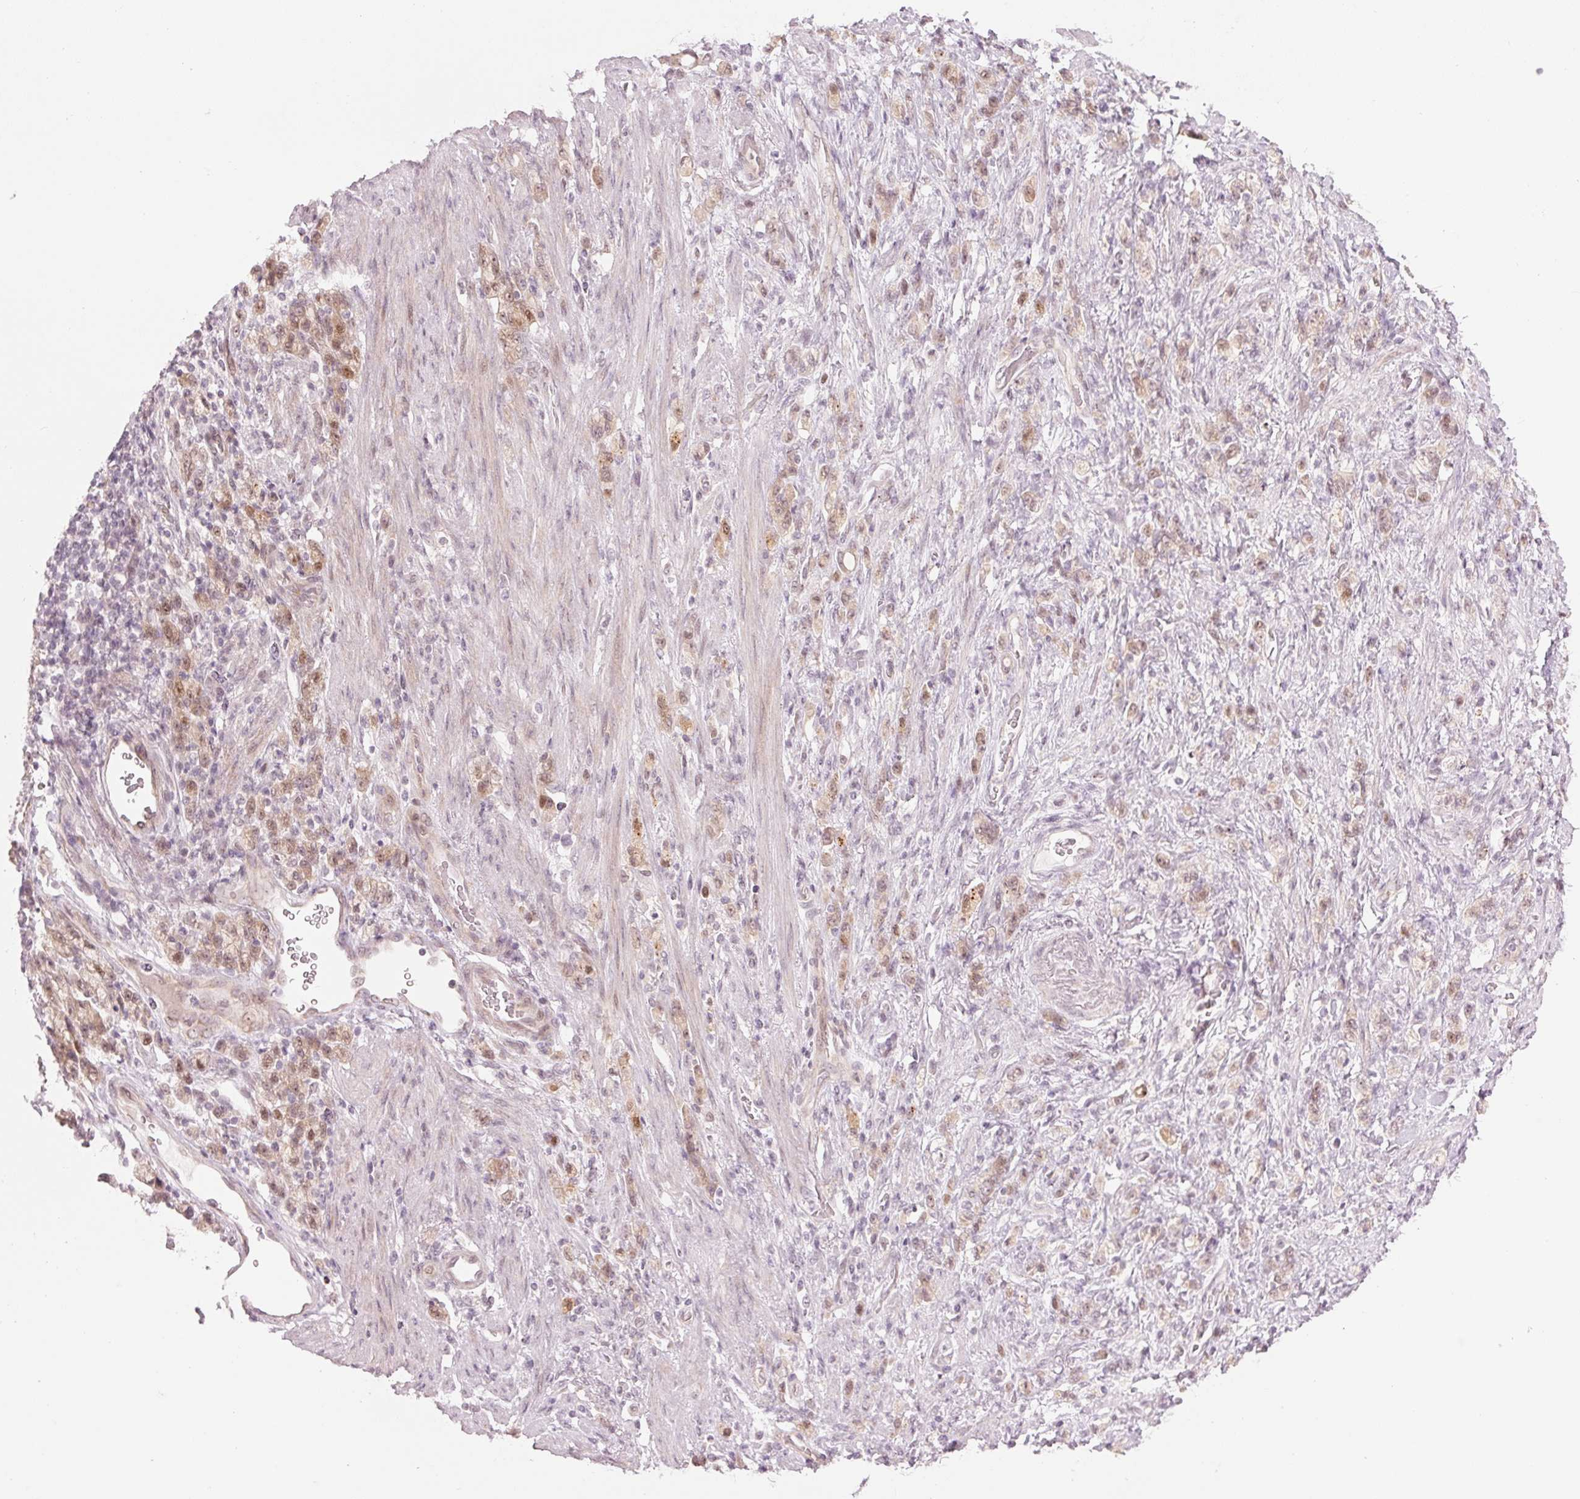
{"staining": {"intensity": "moderate", "quantity": ">75%", "location": "cytoplasmic/membranous"}, "tissue": "stomach cancer", "cell_type": "Tumor cells", "image_type": "cancer", "snomed": [{"axis": "morphology", "description": "Adenocarcinoma, NOS"}, {"axis": "topography", "description": "Stomach"}], "caption": "Stomach cancer stained with DAB (3,3'-diaminobenzidine) IHC displays medium levels of moderate cytoplasmic/membranous expression in about >75% of tumor cells.", "gene": "TMED6", "patient": {"sex": "male", "age": 77}}